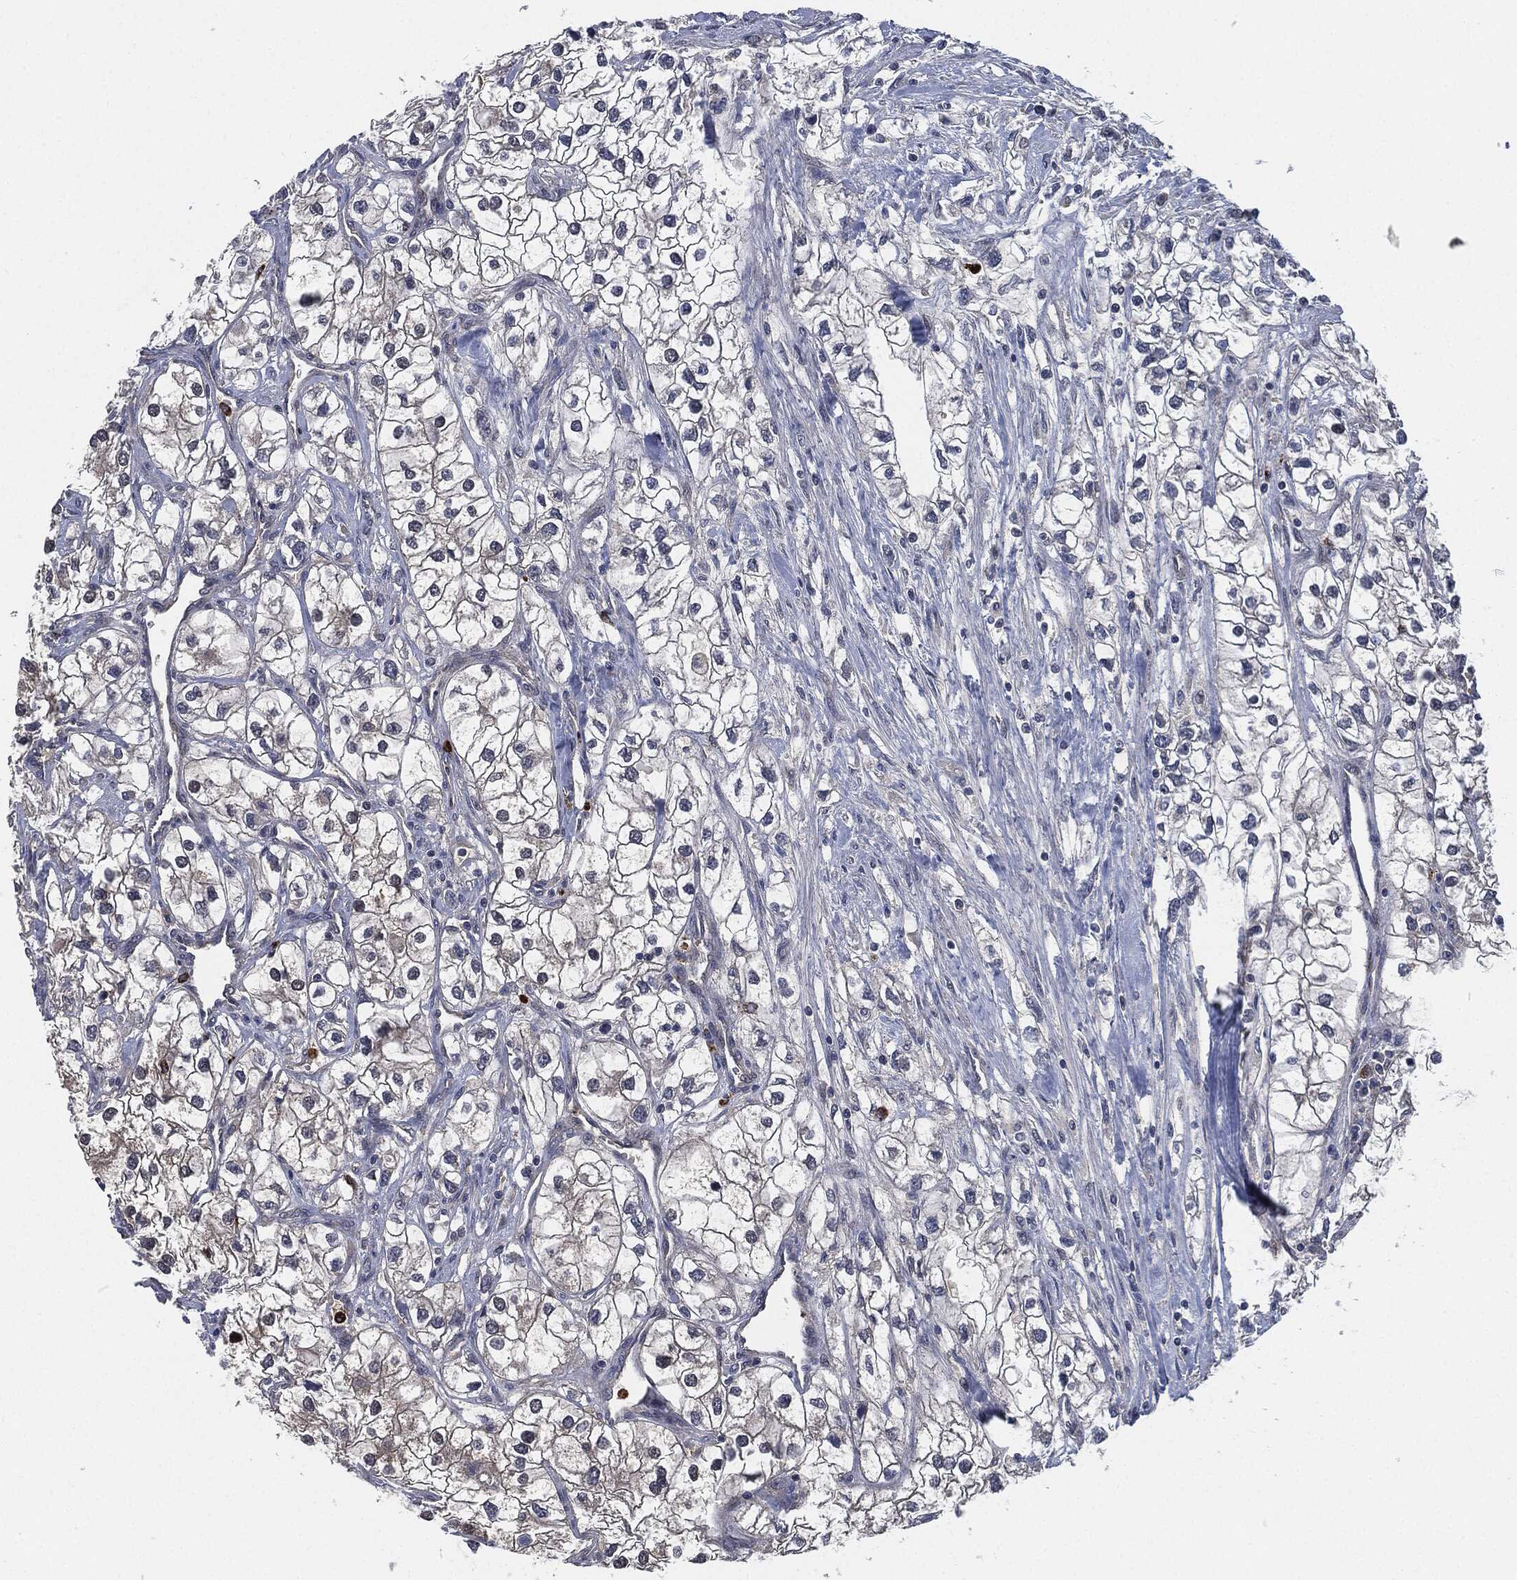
{"staining": {"intensity": "negative", "quantity": "none", "location": "none"}, "tissue": "renal cancer", "cell_type": "Tumor cells", "image_type": "cancer", "snomed": [{"axis": "morphology", "description": "Adenocarcinoma, NOS"}, {"axis": "topography", "description": "Kidney"}], "caption": "The immunohistochemistry (IHC) photomicrograph has no significant staining in tumor cells of renal cancer (adenocarcinoma) tissue.", "gene": "MPO", "patient": {"sex": "male", "age": 59}}